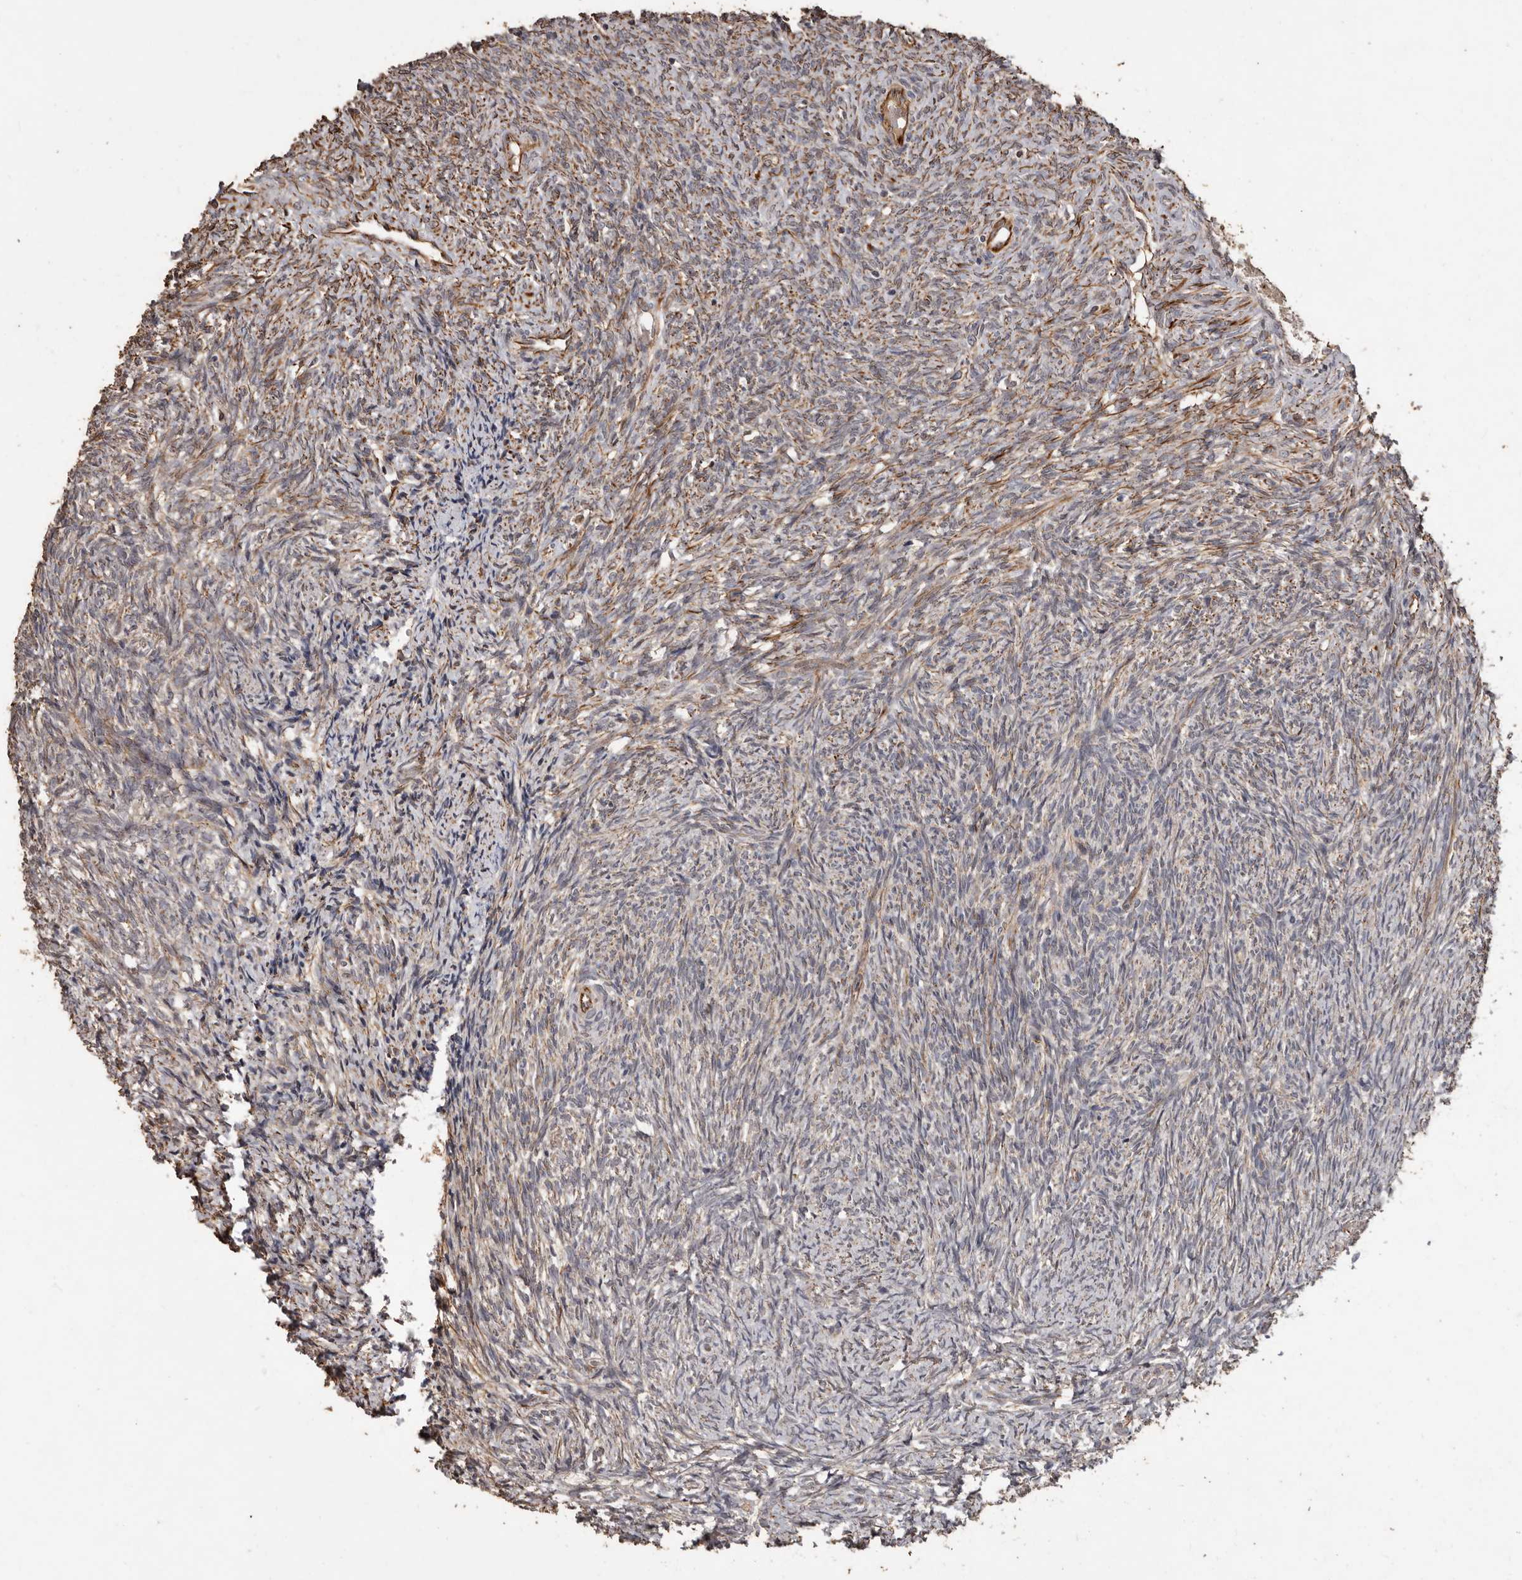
{"staining": {"intensity": "moderate", "quantity": "<25%", "location": "cytoplasmic/membranous"}, "tissue": "ovary", "cell_type": "Ovarian stroma cells", "image_type": "normal", "snomed": [{"axis": "morphology", "description": "Normal tissue, NOS"}, {"axis": "topography", "description": "Ovary"}], "caption": "An IHC histopathology image of benign tissue is shown. Protein staining in brown highlights moderate cytoplasmic/membranous positivity in ovary within ovarian stroma cells.", "gene": "BRAT1", "patient": {"sex": "female", "age": 41}}